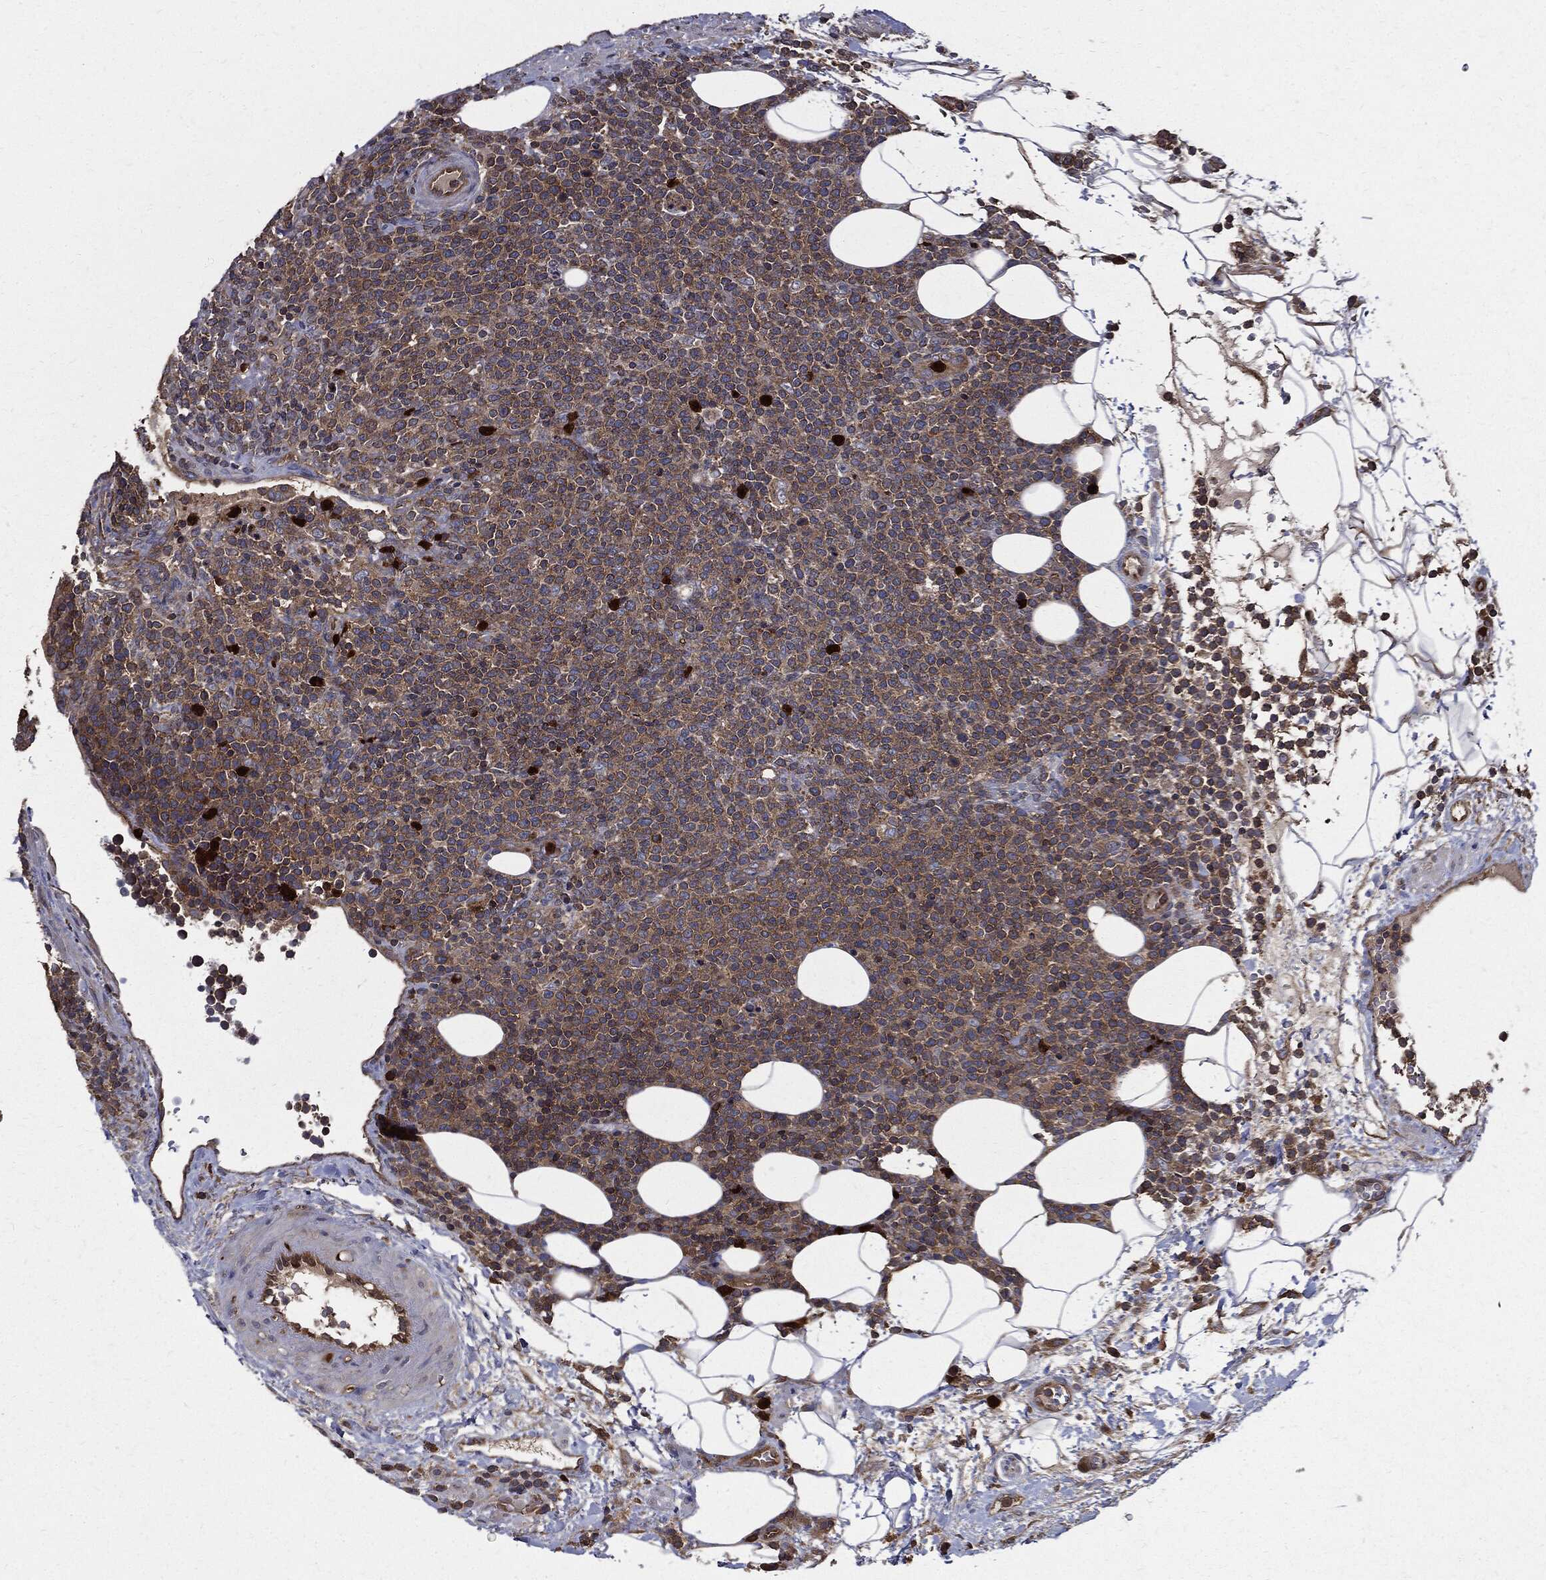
{"staining": {"intensity": "moderate", "quantity": "25%-75%", "location": "cytoplasmic/membranous"}, "tissue": "lymphoma", "cell_type": "Tumor cells", "image_type": "cancer", "snomed": [{"axis": "morphology", "description": "Malignant lymphoma, non-Hodgkin's type, High grade"}, {"axis": "topography", "description": "Lymph node"}], "caption": "Human lymphoma stained with a brown dye displays moderate cytoplasmic/membranous positive staining in approximately 25%-75% of tumor cells.", "gene": "PDCD6IP", "patient": {"sex": "male", "age": 61}}